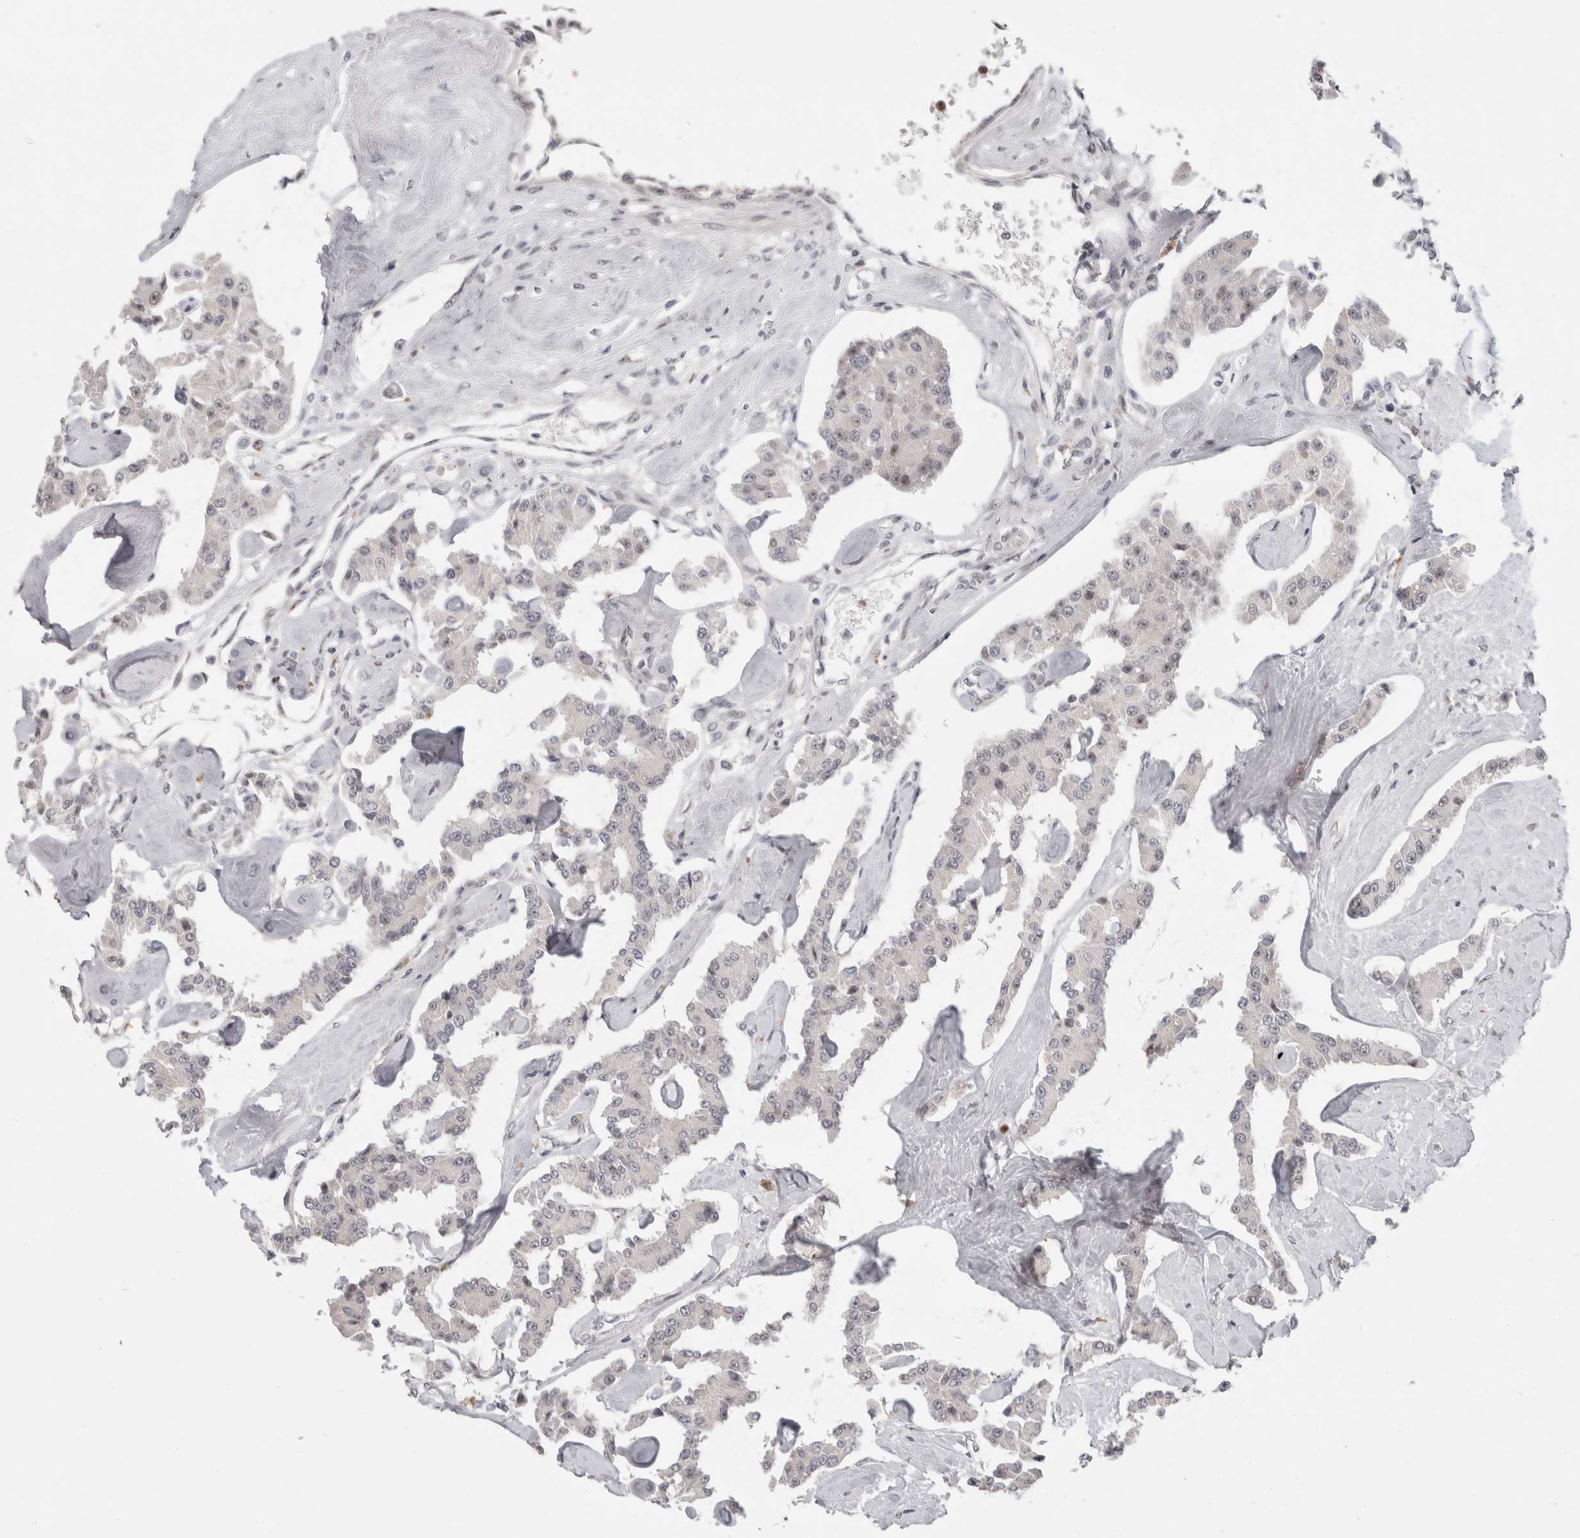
{"staining": {"intensity": "moderate", "quantity": "<25%", "location": "nuclear"}, "tissue": "carcinoid", "cell_type": "Tumor cells", "image_type": "cancer", "snomed": [{"axis": "morphology", "description": "Carcinoid, malignant, NOS"}, {"axis": "topography", "description": "Pancreas"}], "caption": "Carcinoid (malignant) stained with DAB IHC displays low levels of moderate nuclear expression in approximately <25% of tumor cells.", "gene": "SENP6", "patient": {"sex": "male", "age": 41}}